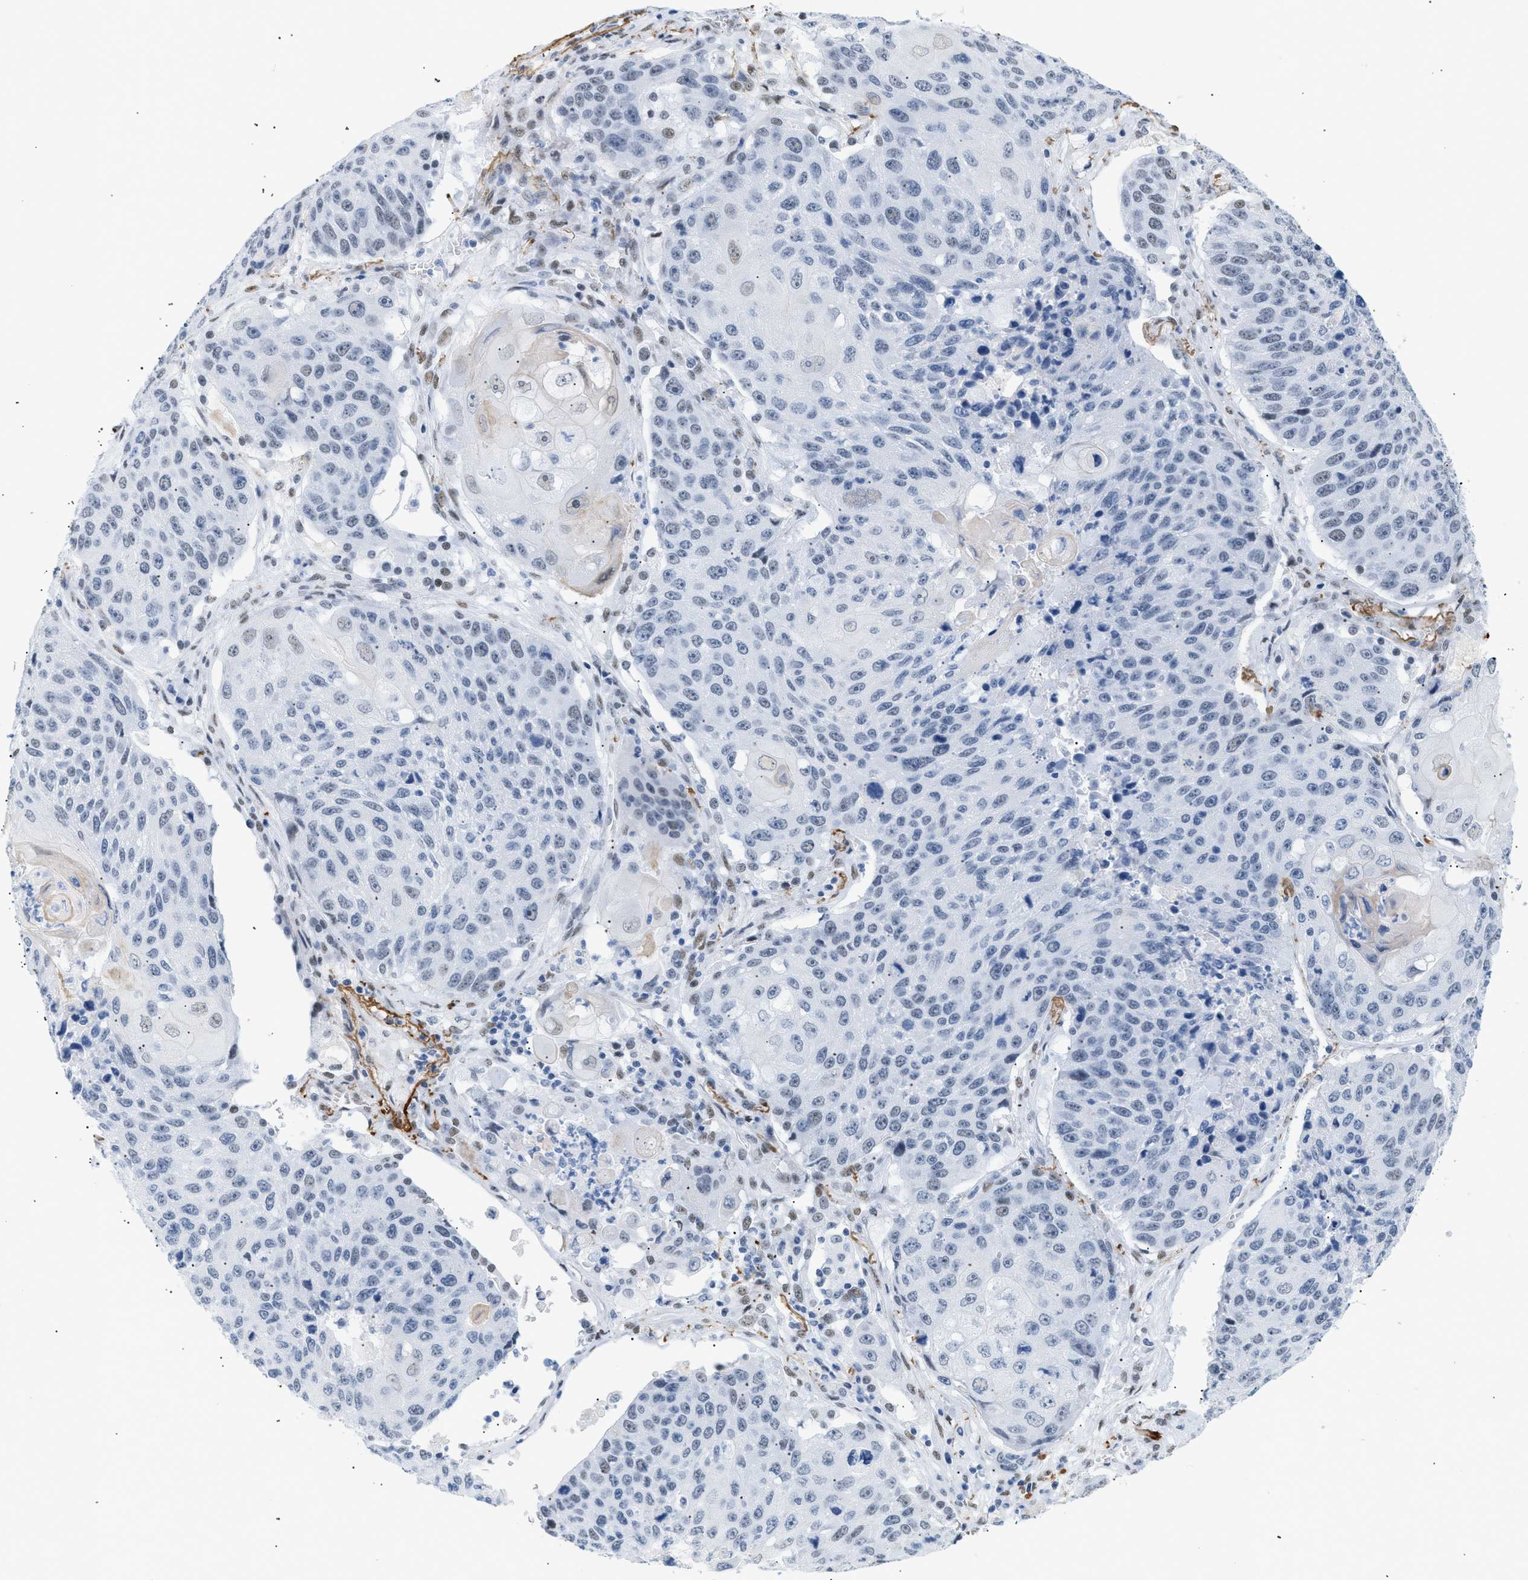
{"staining": {"intensity": "weak", "quantity": "<25%", "location": "nuclear"}, "tissue": "lung cancer", "cell_type": "Tumor cells", "image_type": "cancer", "snomed": [{"axis": "morphology", "description": "Squamous cell carcinoma, NOS"}, {"axis": "topography", "description": "Lung"}], "caption": "Protein analysis of lung cancer (squamous cell carcinoma) shows no significant expression in tumor cells.", "gene": "ELN", "patient": {"sex": "male", "age": 61}}